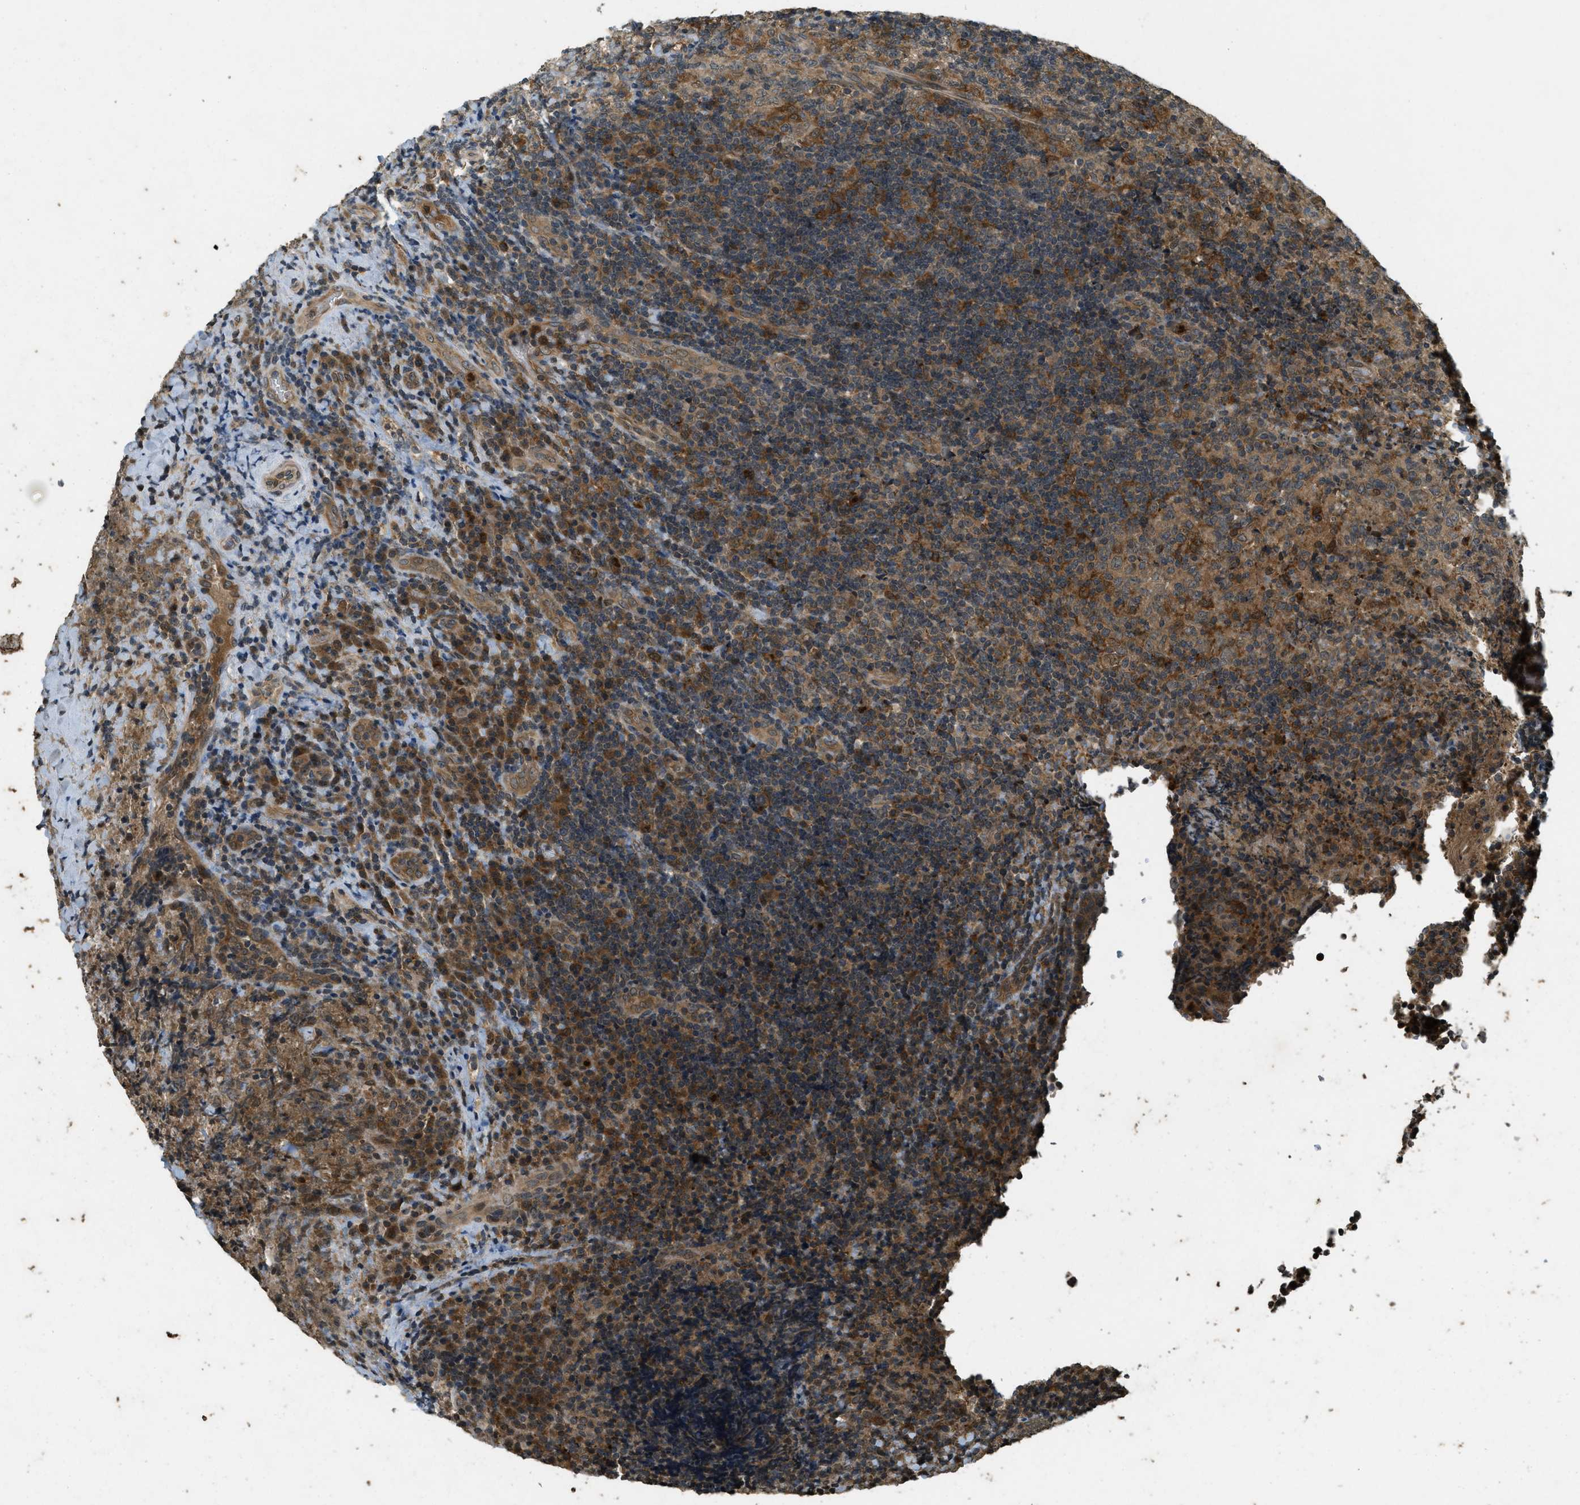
{"staining": {"intensity": "moderate", "quantity": ">75%", "location": "cytoplasmic/membranous"}, "tissue": "lymphoma", "cell_type": "Tumor cells", "image_type": "cancer", "snomed": [{"axis": "morphology", "description": "Malignant lymphoma, non-Hodgkin's type, High grade"}, {"axis": "topography", "description": "Tonsil"}], "caption": "An immunohistochemistry histopathology image of tumor tissue is shown. Protein staining in brown labels moderate cytoplasmic/membranous positivity in lymphoma within tumor cells. (Stains: DAB in brown, nuclei in blue, Microscopy: brightfield microscopy at high magnification).", "gene": "ATG7", "patient": {"sex": "female", "age": 36}}